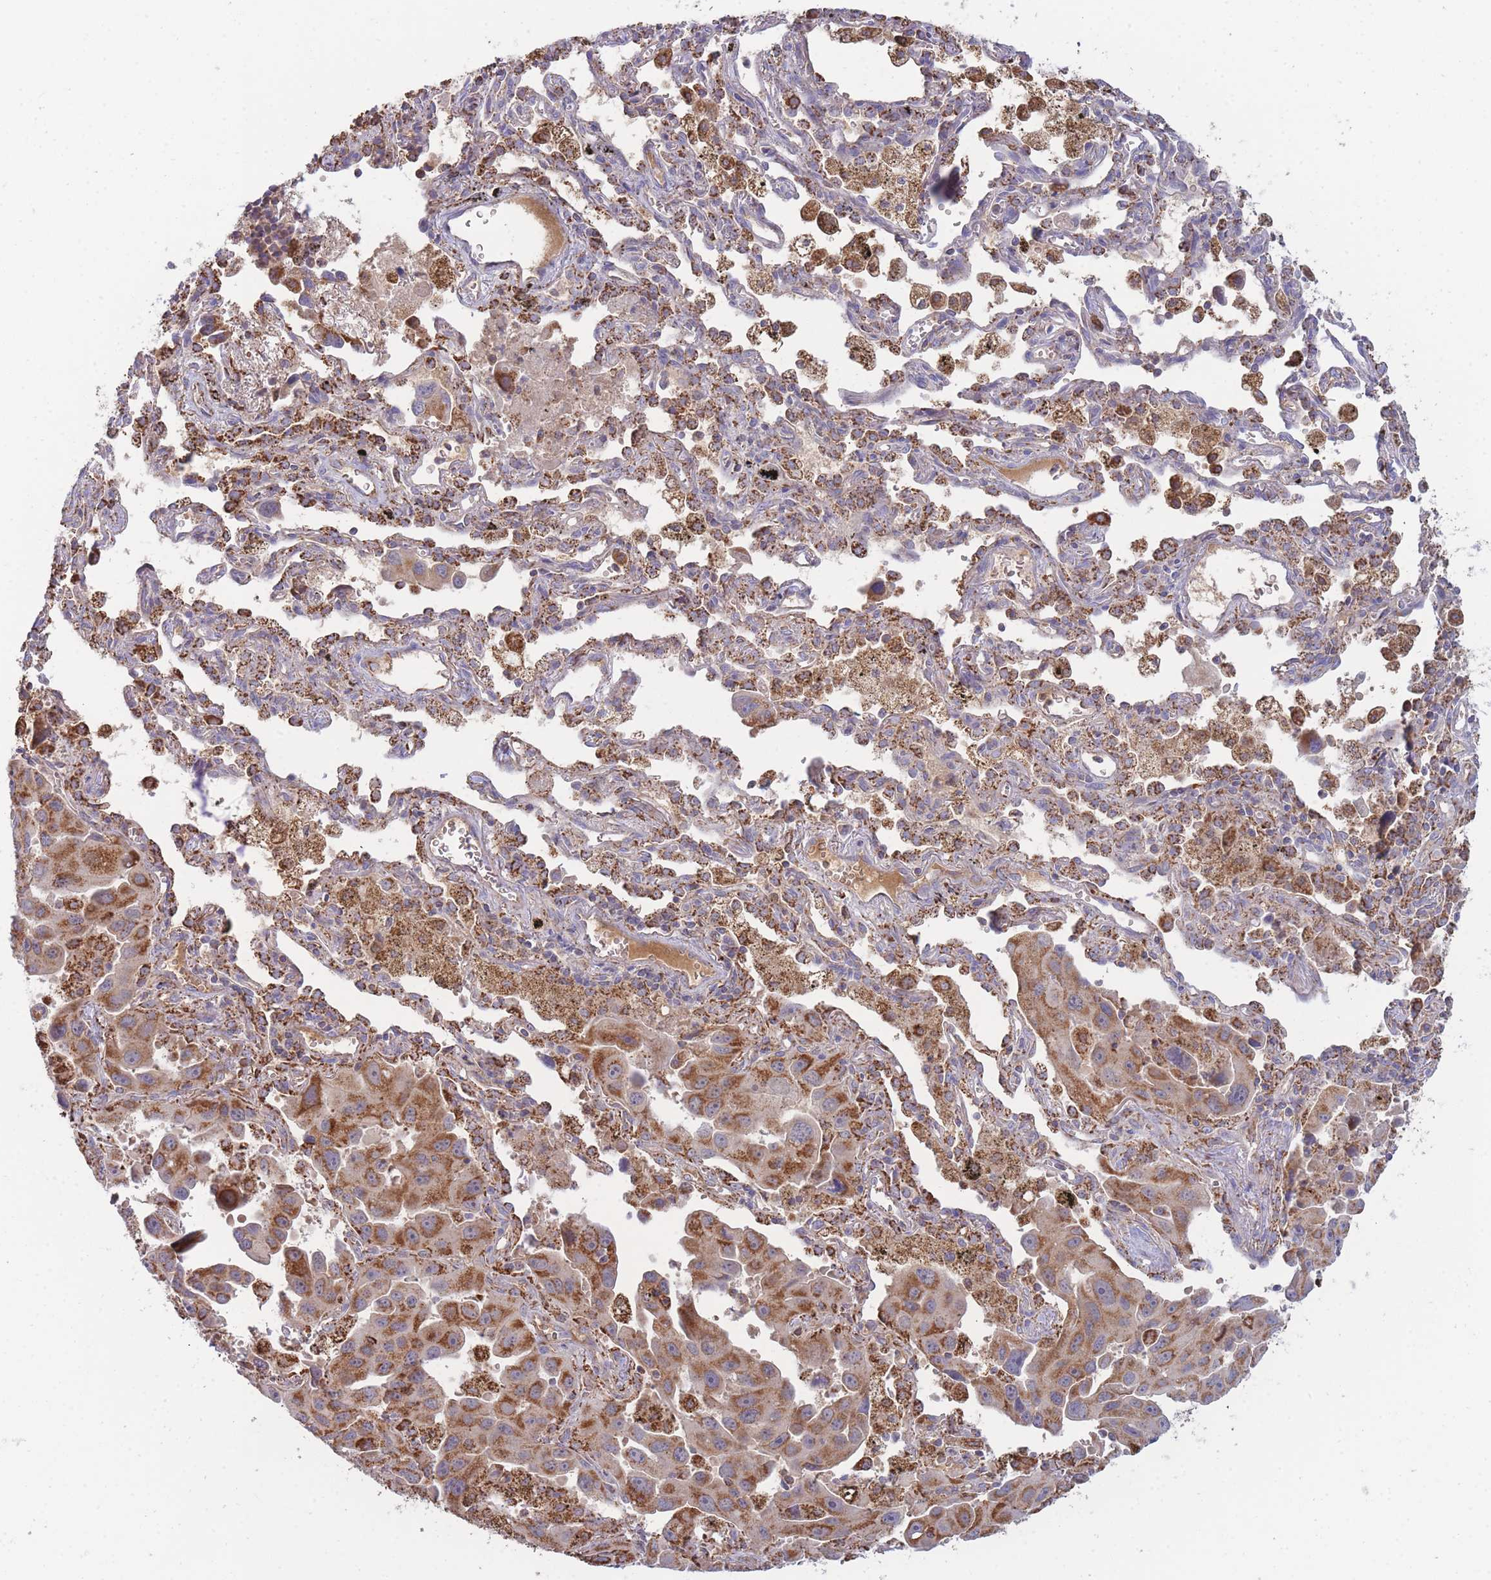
{"staining": {"intensity": "strong", "quantity": ">75%", "location": "cytoplasmic/membranous"}, "tissue": "lung cancer", "cell_type": "Tumor cells", "image_type": "cancer", "snomed": [{"axis": "morphology", "description": "Adenocarcinoma, NOS"}, {"axis": "topography", "description": "Lung"}], "caption": "This histopathology image reveals immunohistochemistry (IHC) staining of adenocarcinoma (lung), with high strong cytoplasmic/membranous expression in approximately >75% of tumor cells.", "gene": "MRPL17", "patient": {"sex": "male", "age": 66}}